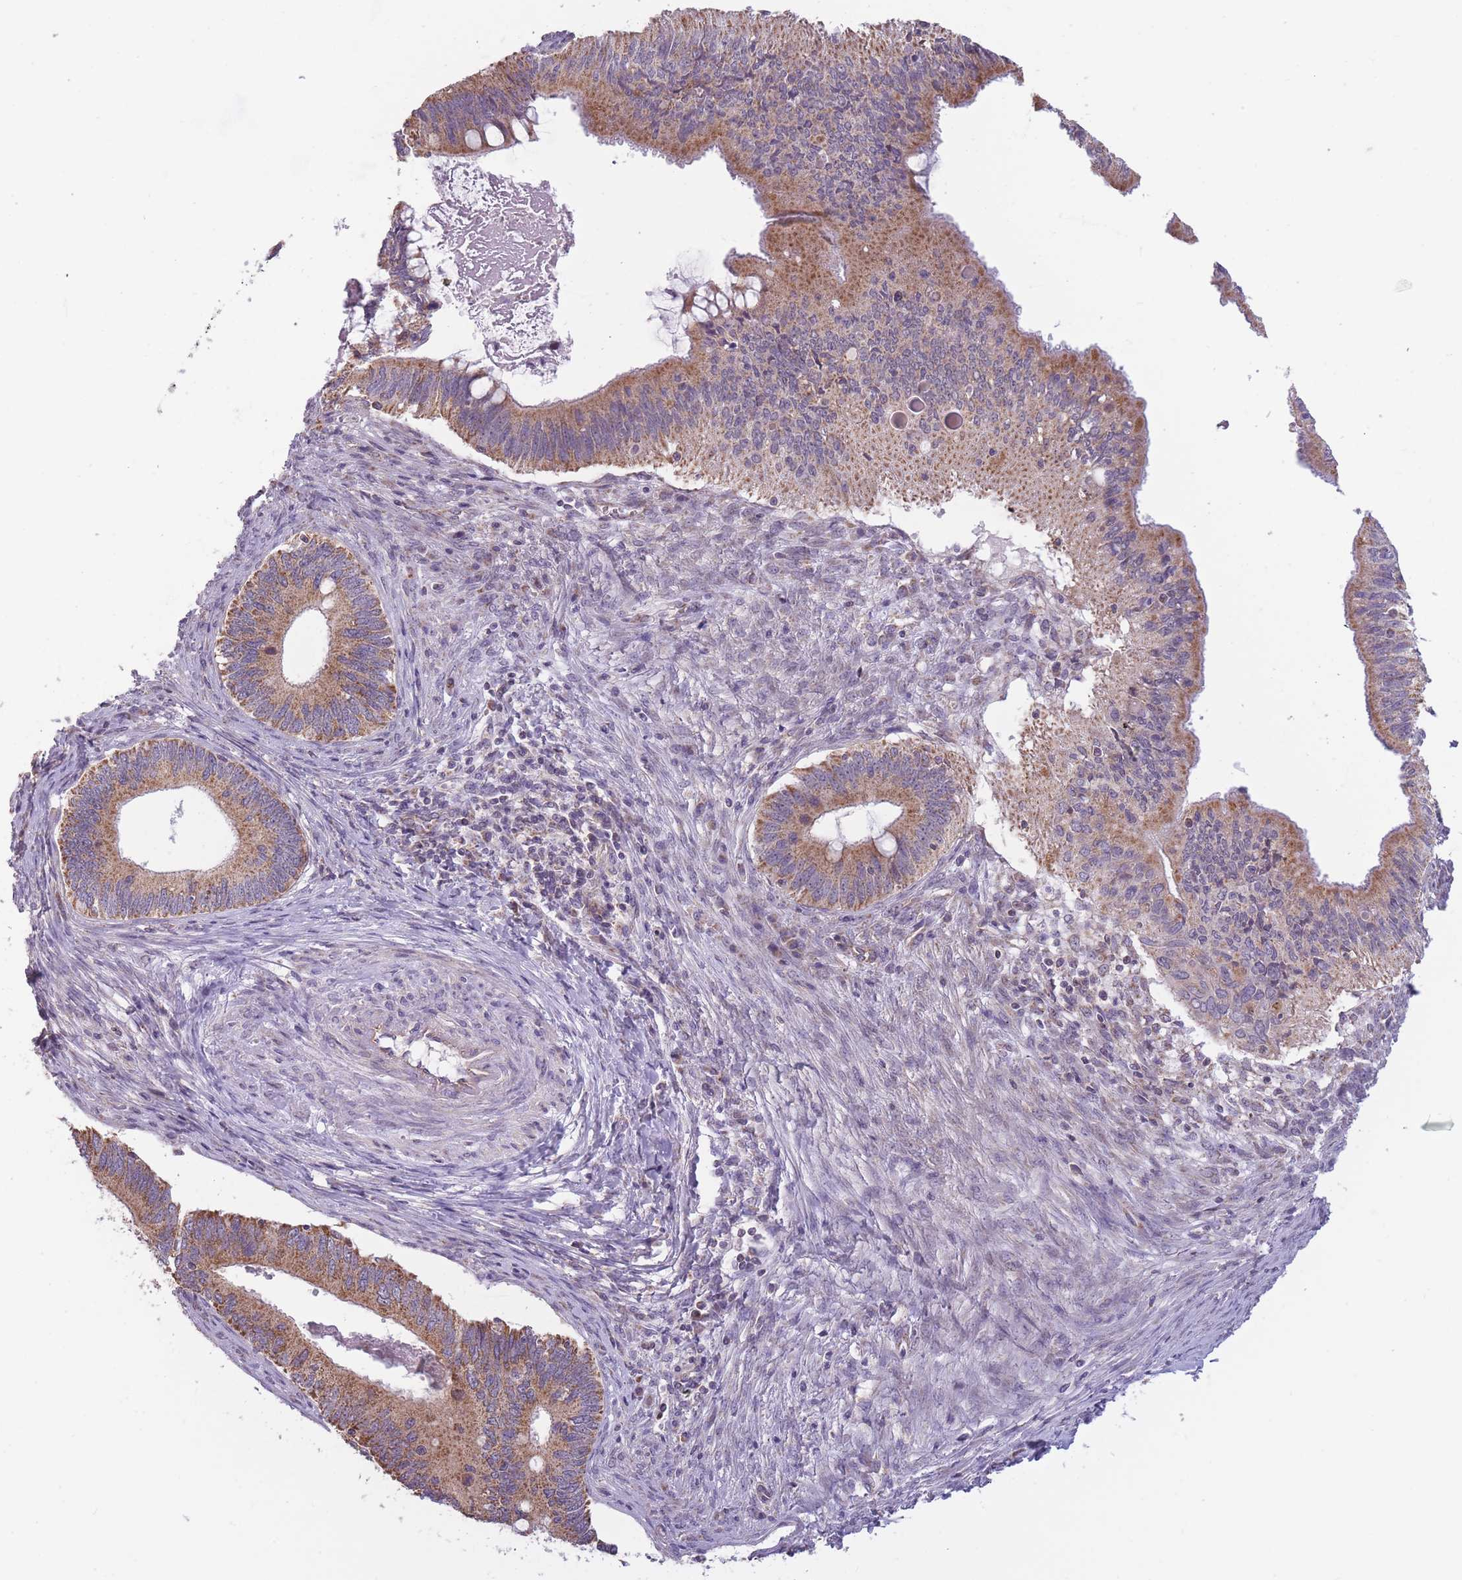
{"staining": {"intensity": "moderate", "quantity": ">75%", "location": "cytoplasmic/membranous"}, "tissue": "cervical cancer", "cell_type": "Tumor cells", "image_type": "cancer", "snomed": [{"axis": "morphology", "description": "Adenocarcinoma, NOS"}, {"axis": "topography", "description": "Cervix"}], "caption": "This is a micrograph of IHC staining of cervical adenocarcinoma, which shows moderate positivity in the cytoplasmic/membranous of tumor cells.", "gene": "MRPS18C", "patient": {"sex": "female", "age": 42}}